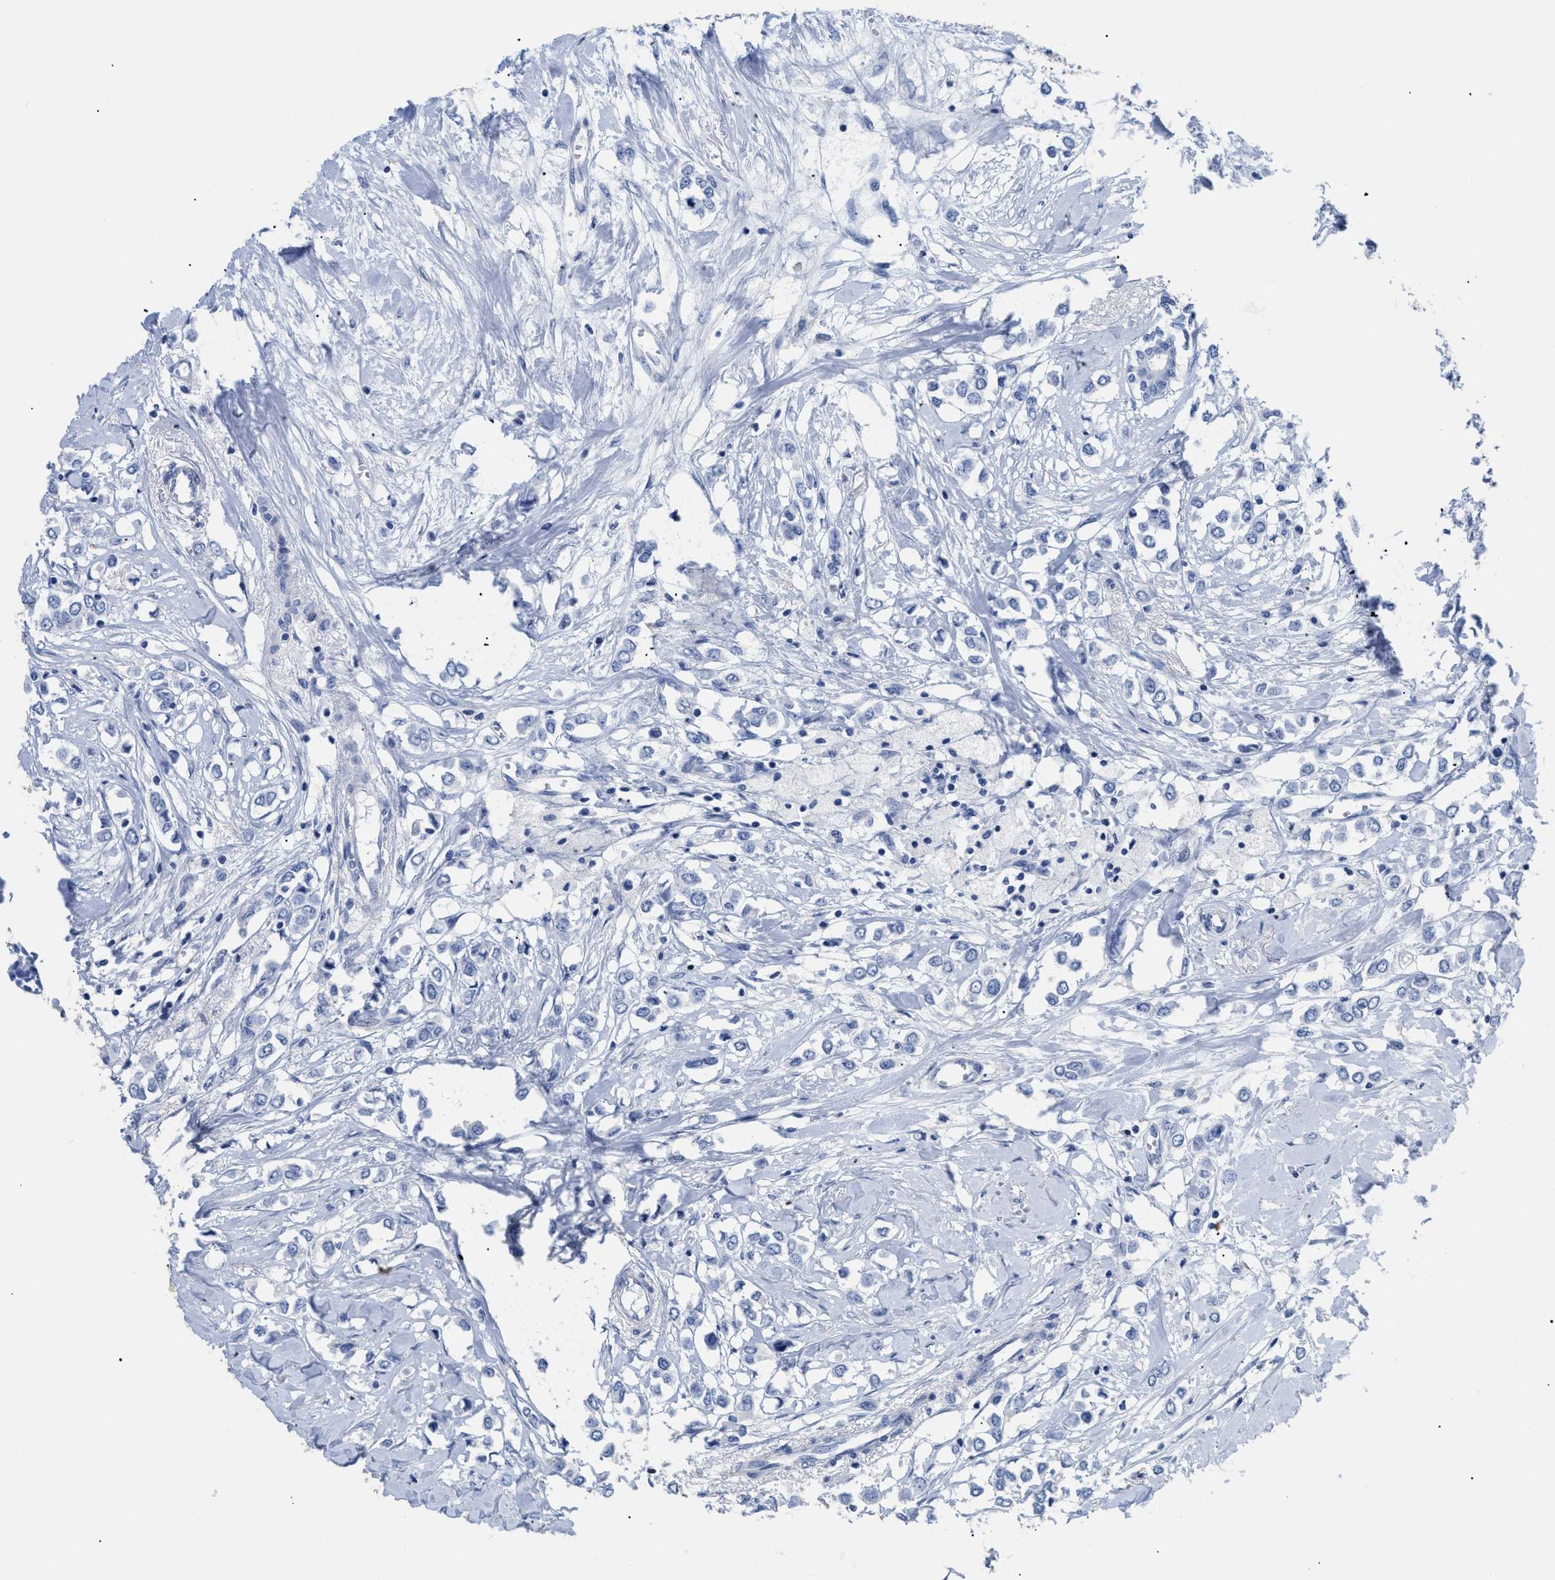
{"staining": {"intensity": "negative", "quantity": "none", "location": "none"}, "tissue": "breast cancer", "cell_type": "Tumor cells", "image_type": "cancer", "snomed": [{"axis": "morphology", "description": "Lobular carcinoma"}, {"axis": "topography", "description": "Breast"}], "caption": "Immunohistochemistry (IHC) of human breast cancer reveals no staining in tumor cells.", "gene": "DLC1", "patient": {"sex": "female", "age": 51}}